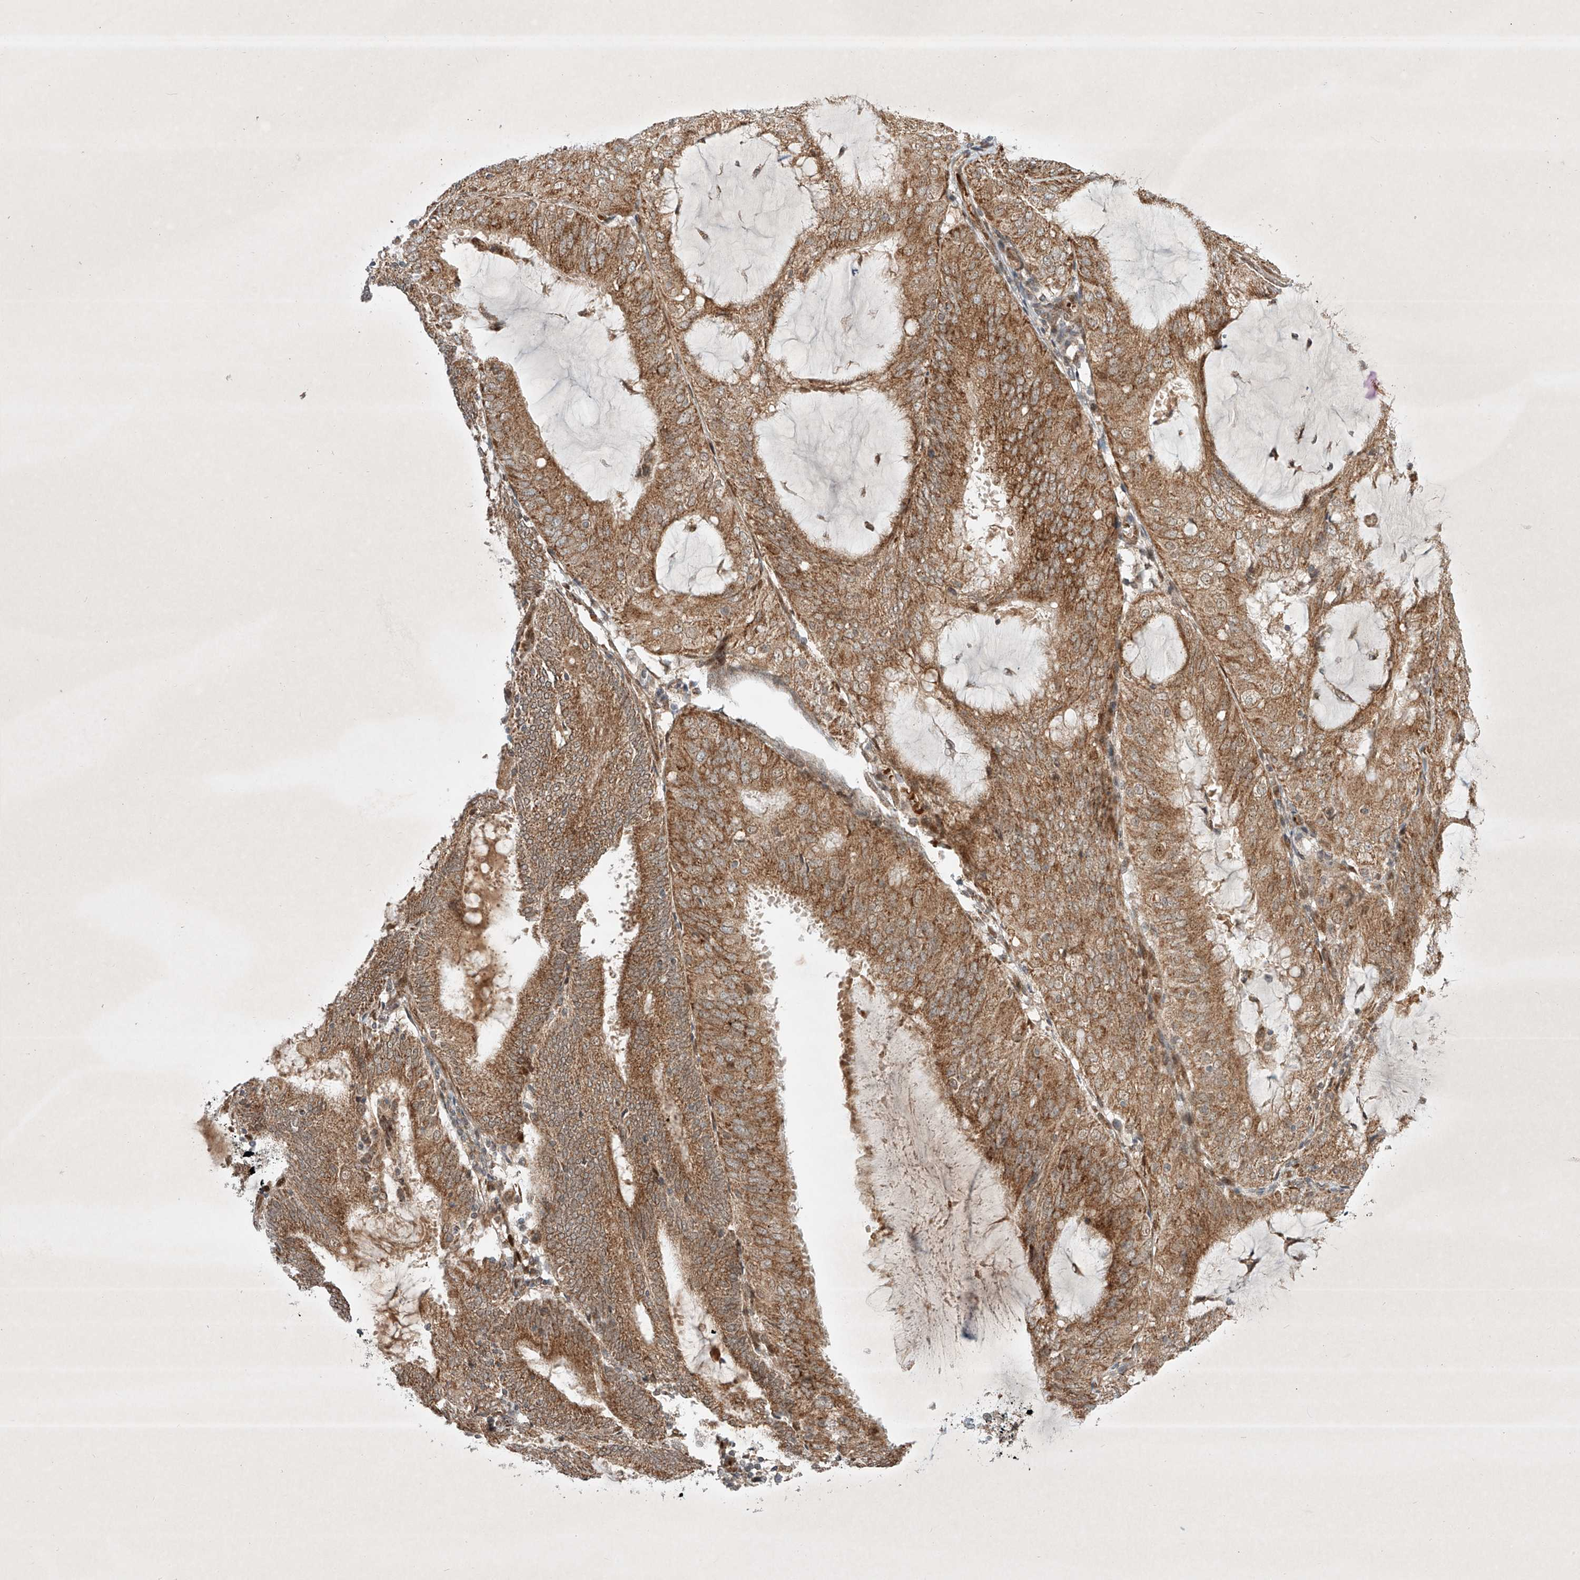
{"staining": {"intensity": "moderate", "quantity": ">75%", "location": "cytoplasmic/membranous"}, "tissue": "endometrial cancer", "cell_type": "Tumor cells", "image_type": "cancer", "snomed": [{"axis": "morphology", "description": "Adenocarcinoma, NOS"}, {"axis": "topography", "description": "Endometrium"}], "caption": "A medium amount of moderate cytoplasmic/membranous expression is identified in about >75% of tumor cells in endometrial cancer tissue. Immunohistochemistry (ihc) stains the protein of interest in brown and the nuclei are stained blue.", "gene": "EPG5", "patient": {"sex": "female", "age": 81}}